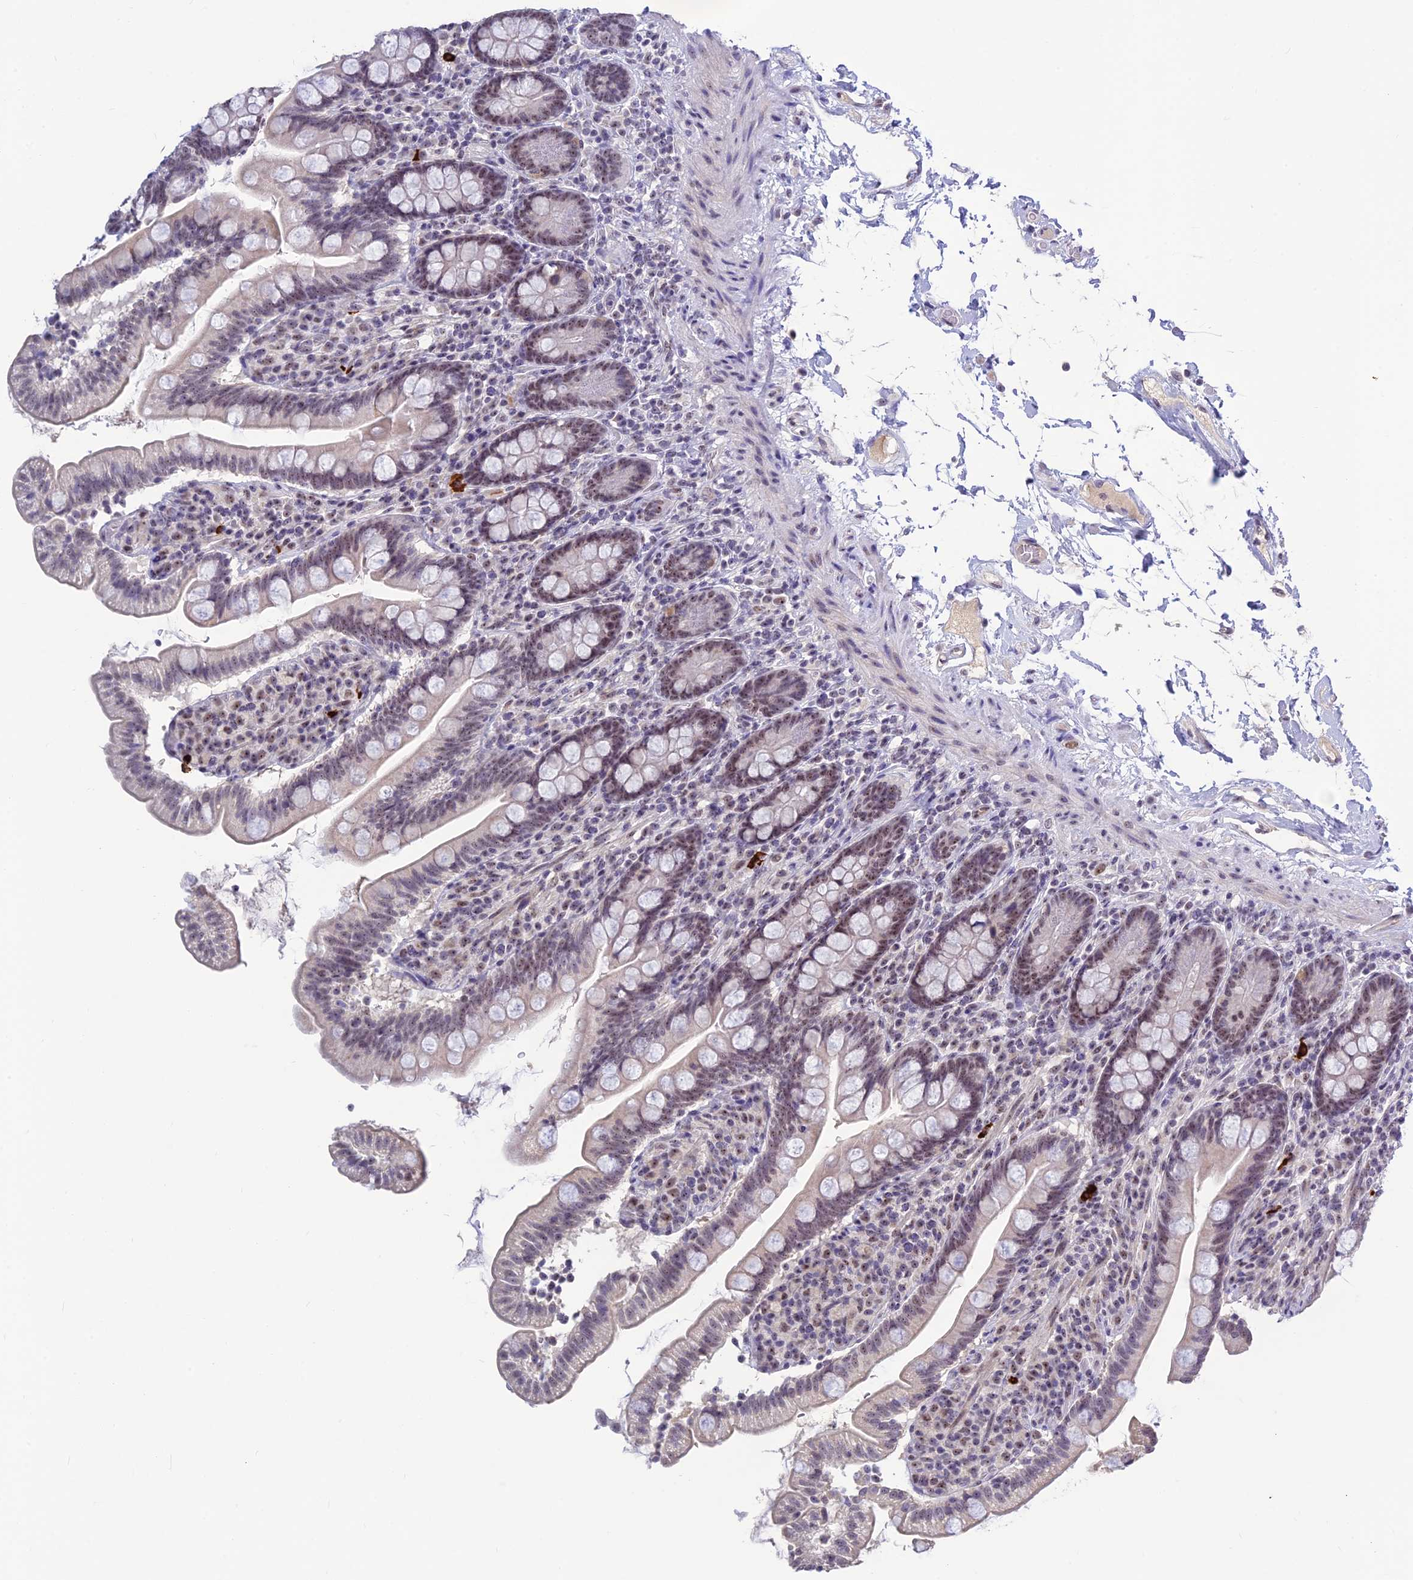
{"staining": {"intensity": "moderate", "quantity": "<25%", "location": "nuclear"}, "tissue": "small intestine", "cell_type": "Glandular cells", "image_type": "normal", "snomed": [{"axis": "morphology", "description": "Normal tissue, NOS"}, {"axis": "topography", "description": "Small intestine"}], "caption": "Moderate nuclear expression is seen in approximately <25% of glandular cells in unremarkable small intestine.", "gene": "POLR1G", "patient": {"sex": "female", "age": 64}}